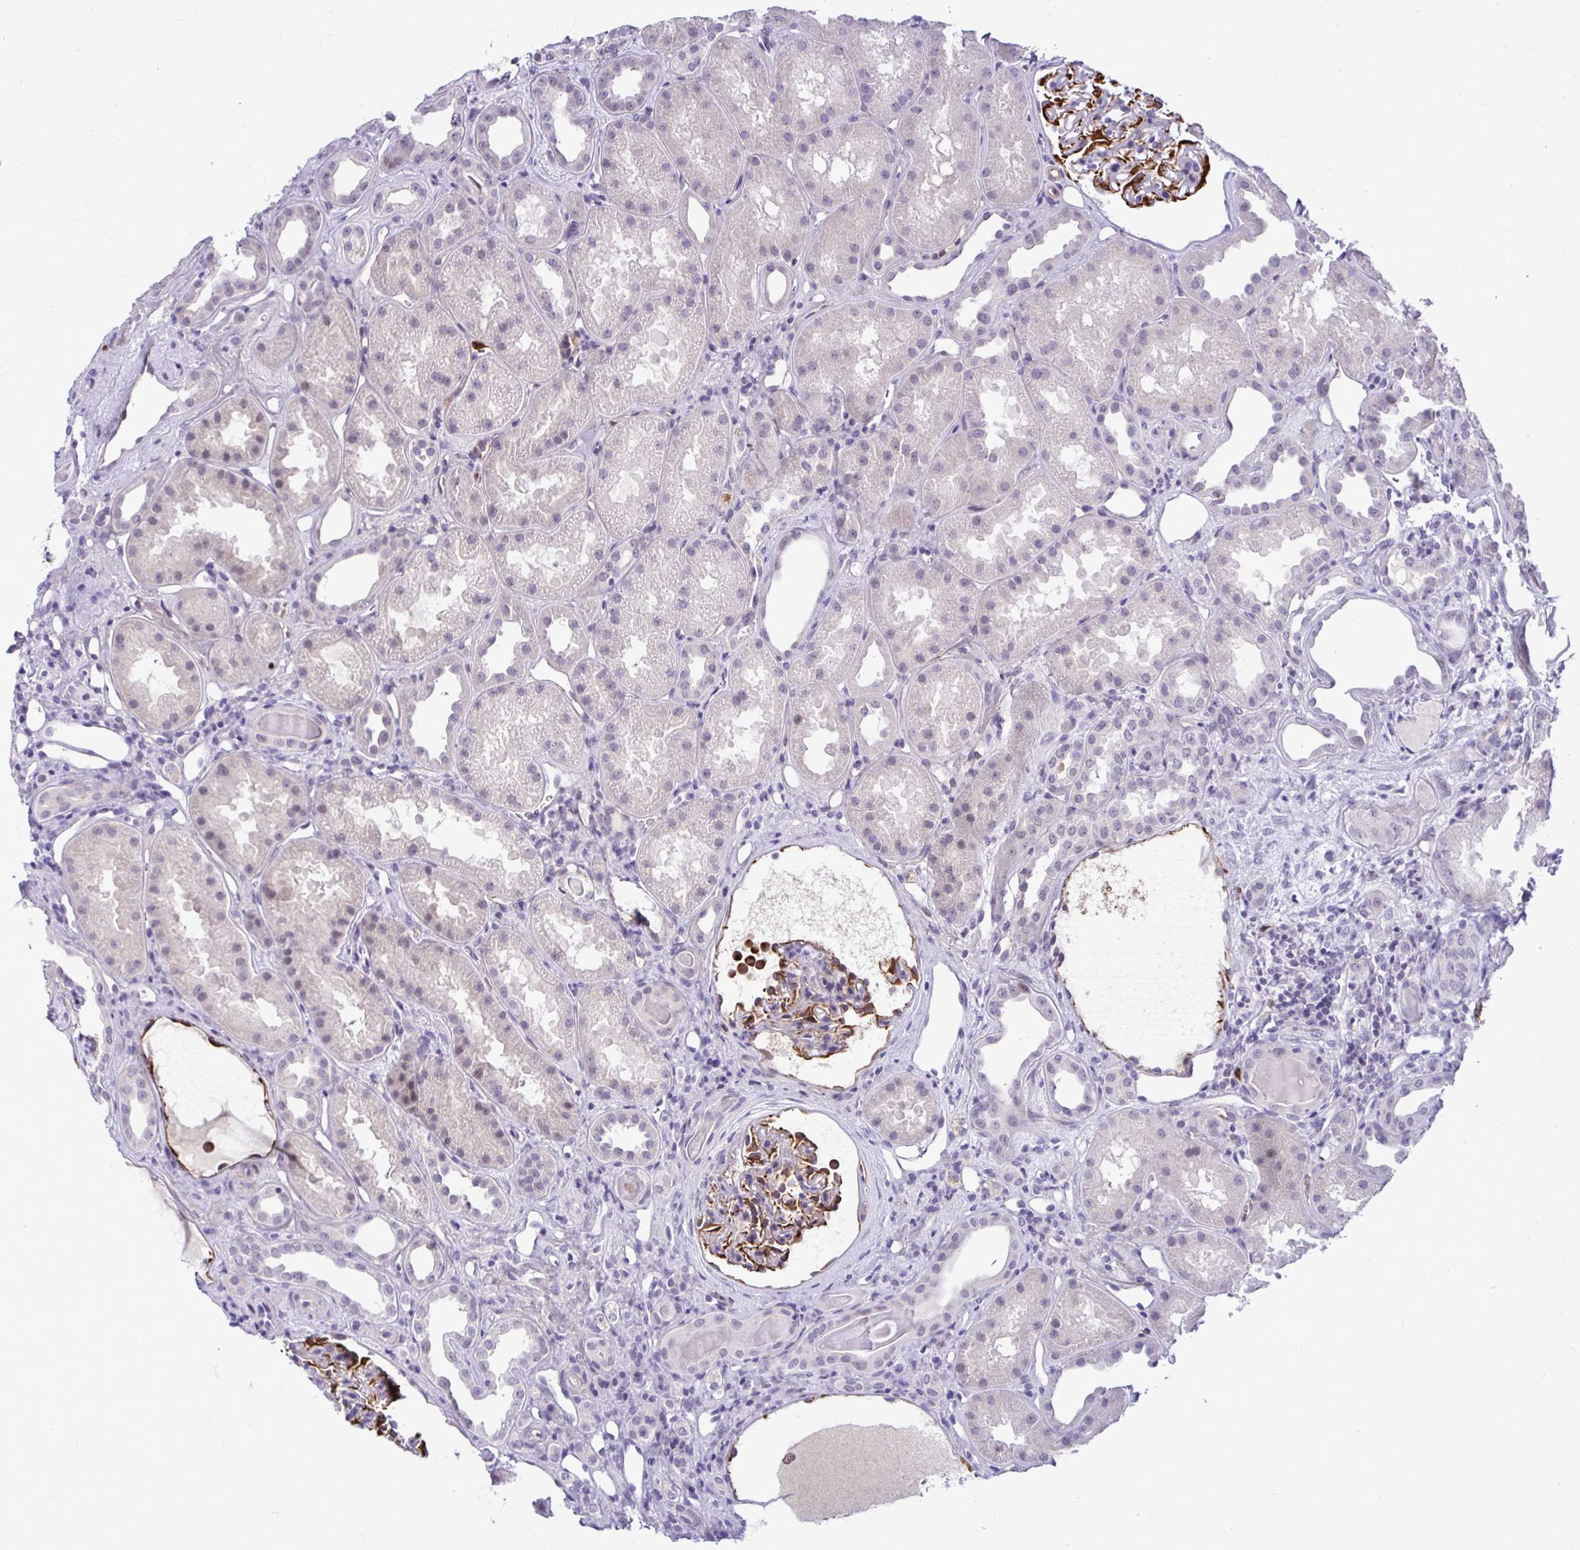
{"staining": {"intensity": "strong", "quantity": "<25%", "location": "cytoplasmic/membranous"}, "tissue": "kidney", "cell_type": "Cells in glomeruli", "image_type": "normal", "snomed": [{"axis": "morphology", "description": "Normal tissue, NOS"}, {"axis": "topography", "description": "Kidney"}], "caption": "Benign kidney reveals strong cytoplasmic/membranous expression in about <25% of cells in glomeruli, visualized by immunohistochemistry. The protein of interest is shown in brown color, while the nuclei are stained blue.", "gene": "CDC20", "patient": {"sex": "male", "age": 61}}